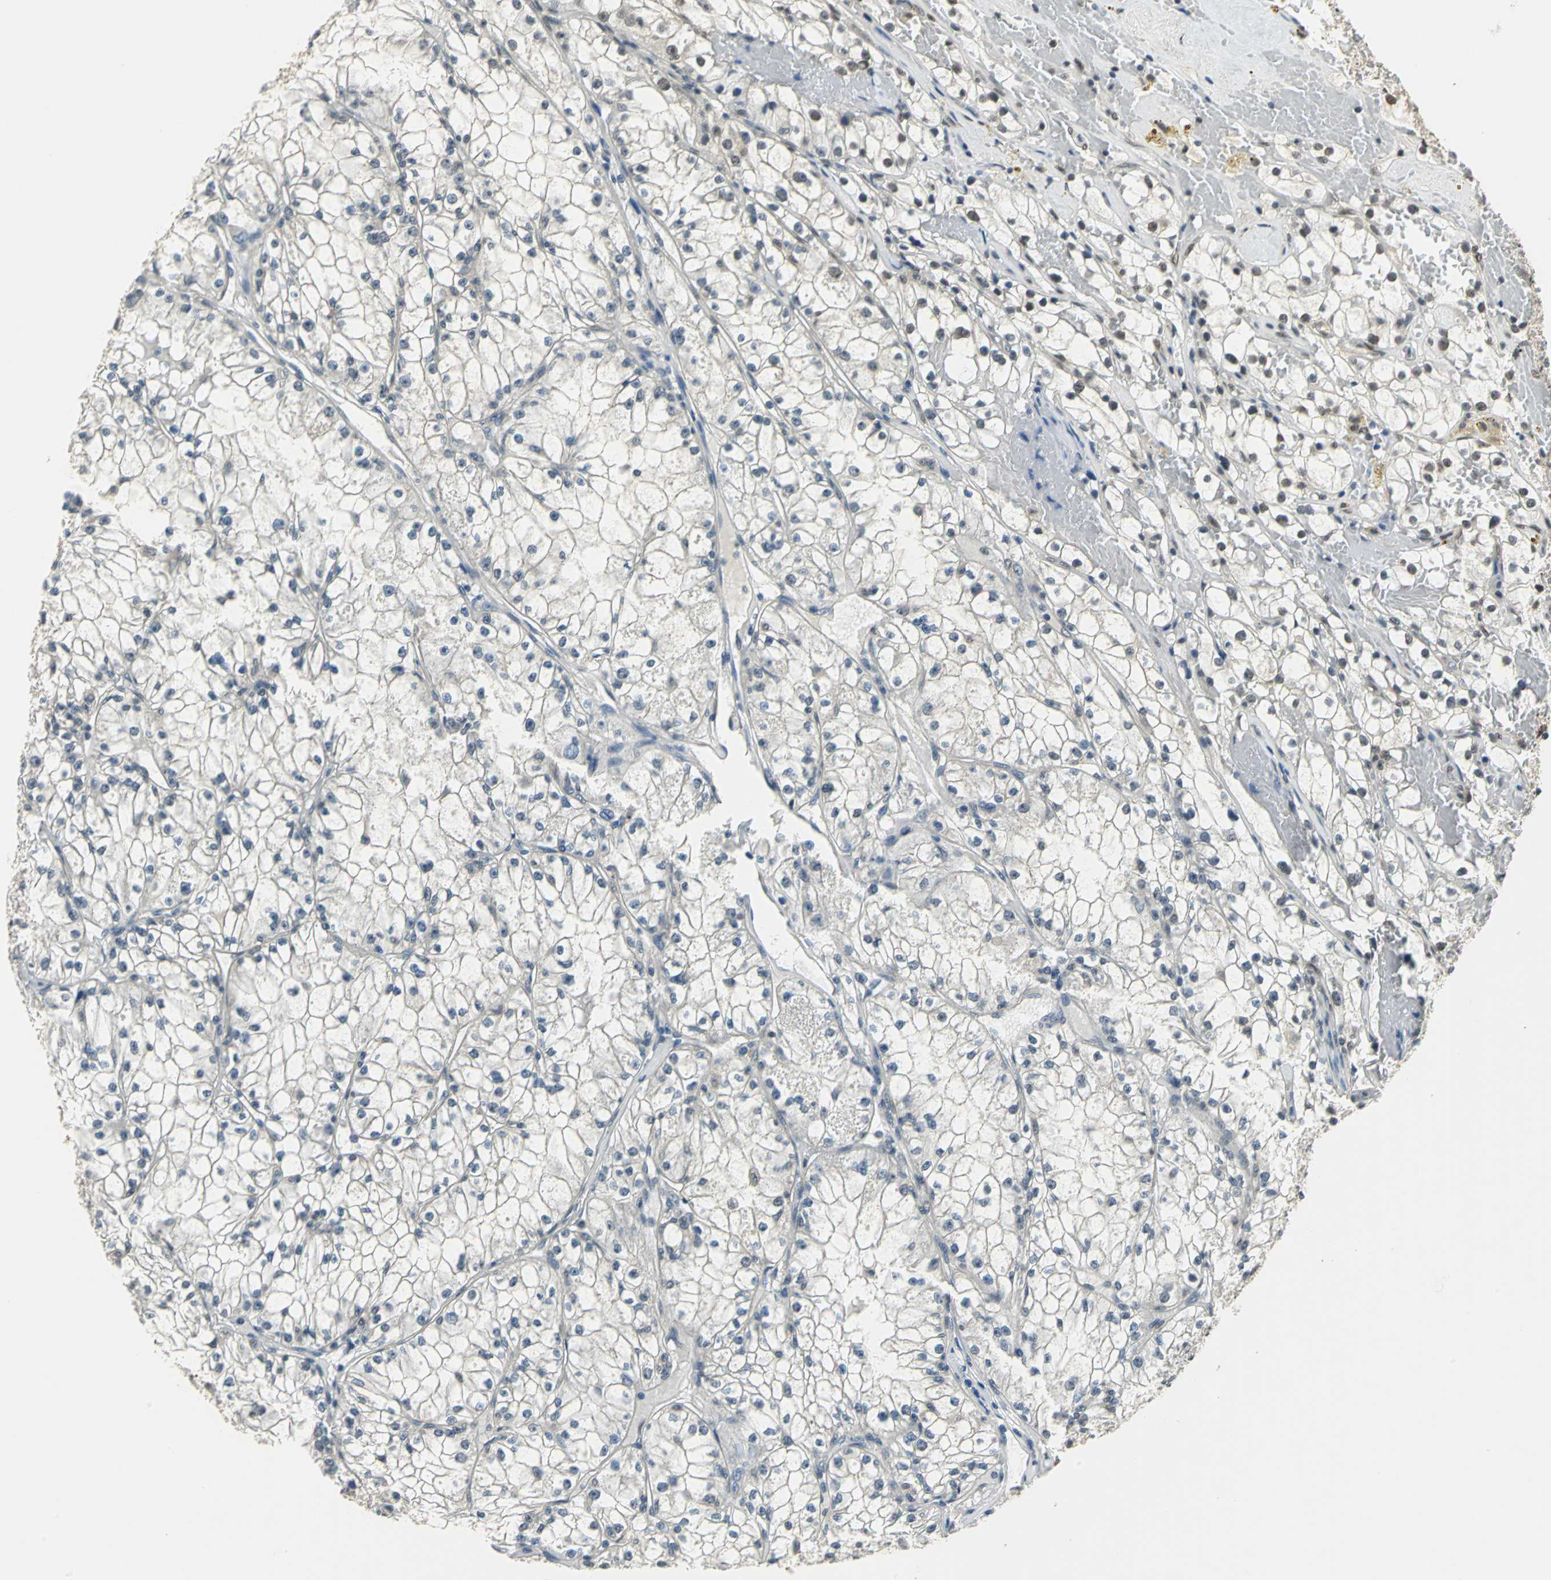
{"staining": {"intensity": "moderate", "quantity": "25%-75%", "location": "nuclear"}, "tissue": "renal cancer", "cell_type": "Tumor cells", "image_type": "cancer", "snomed": [{"axis": "morphology", "description": "Adenocarcinoma, NOS"}, {"axis": "topography", "description": "Kidney"}], "caption": "Adenocarcinoma (renal) stained with immunohistochemistry (IHC) displays moderate nuclear expression in approximately 25%-75% of tumor cells.", "gene": "RBM14", "patient": {"sex": "male", "age": 56}}